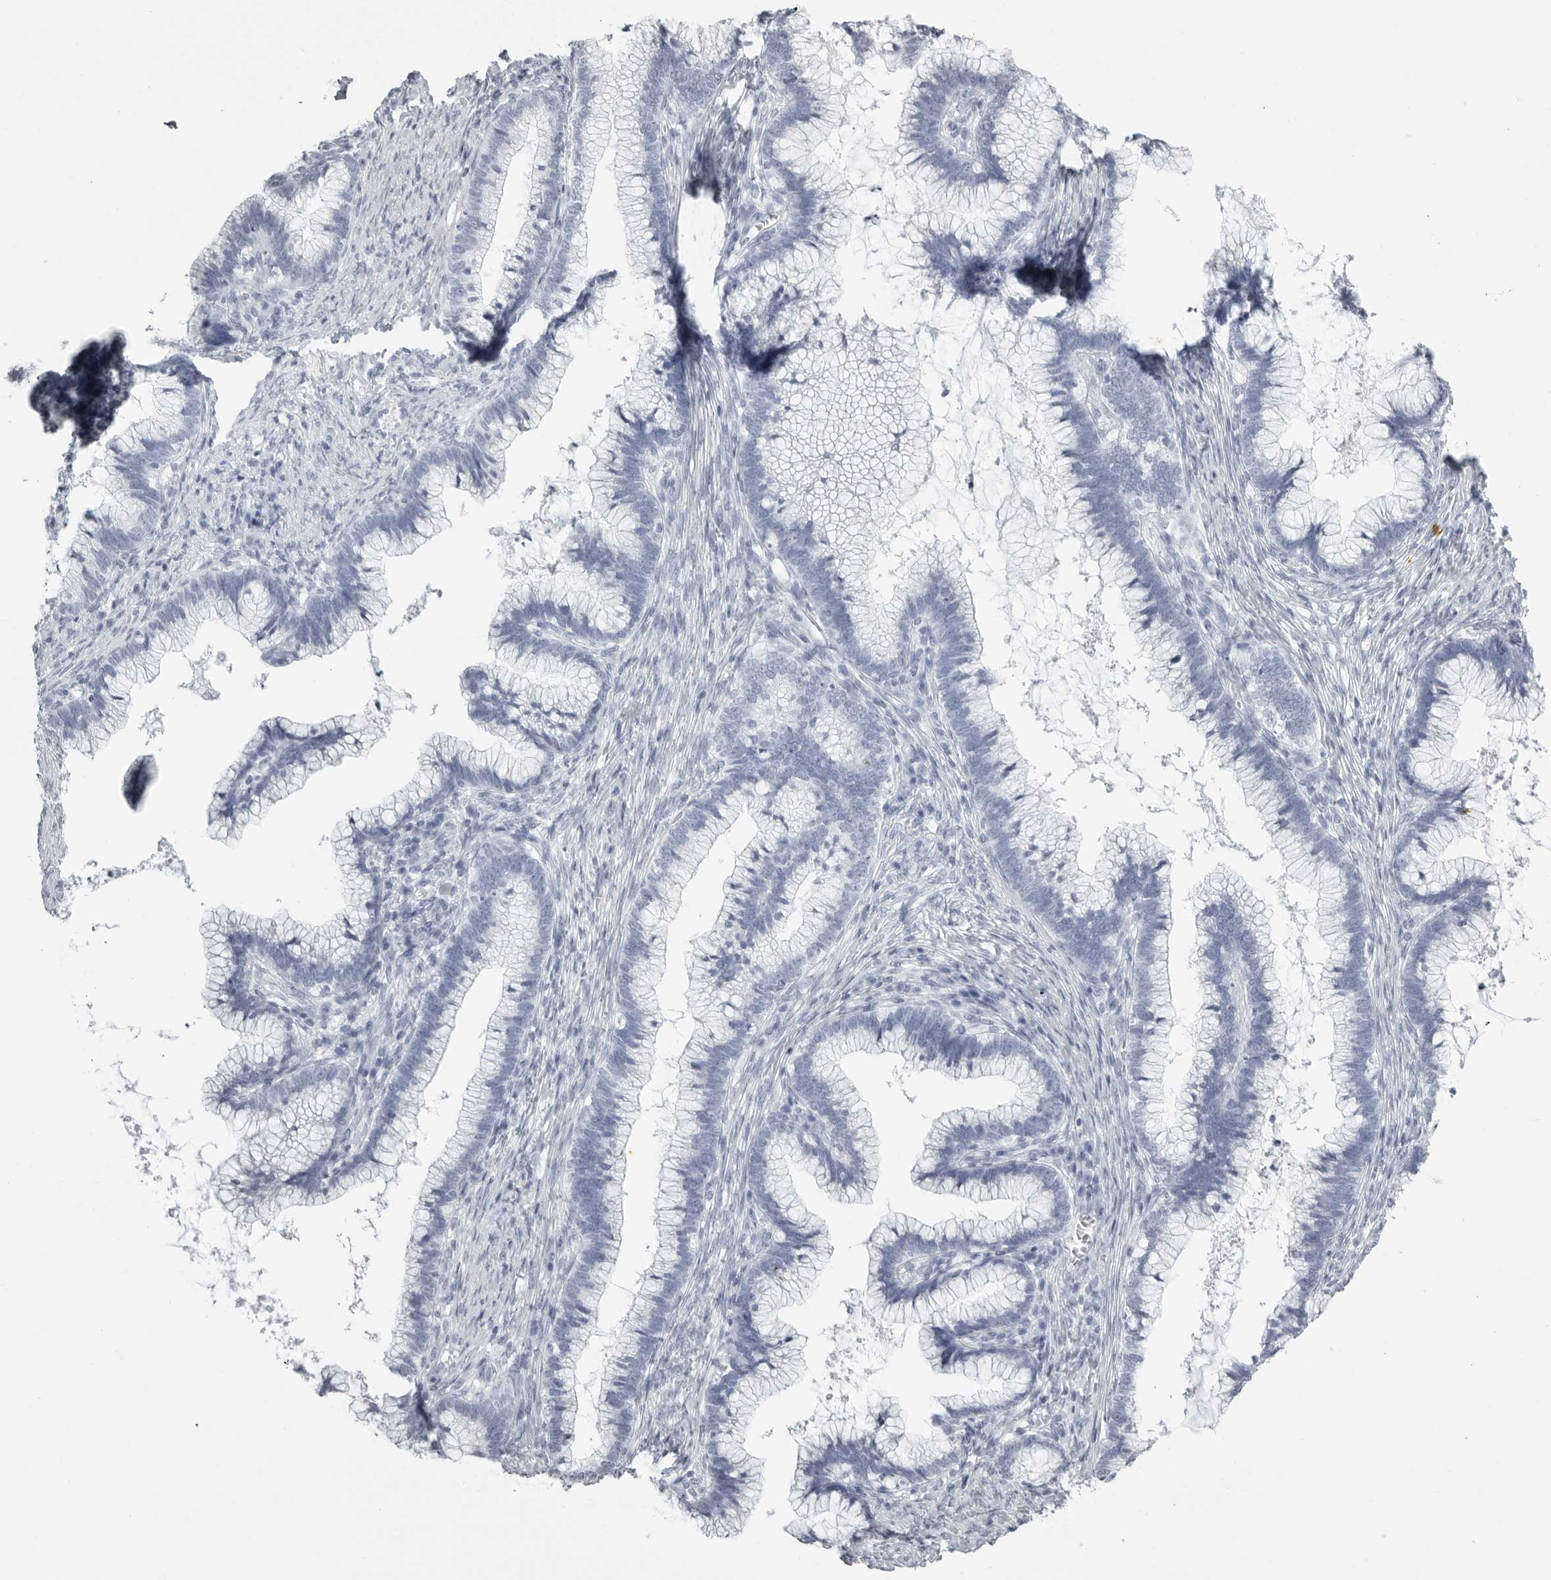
{"staining": {"intensity": "negative", "quantity": "none", "location": "none"}, "tissue": "cervical cancer", "cell_type": "Tumor cells", "image_type": "cancer", "snomed": [{"axis": "morphology", "description": "Adenocarcinoma, NOS"}, {"axis": "topography", "description": "Cervix"}], "caption": "Immunohistochemistry (IHC) of adenocarcinoma (cervical) shows no positivity in tumor cells.", "gene": "KLK9", "patient": {"sex": "female", "age": 36}}